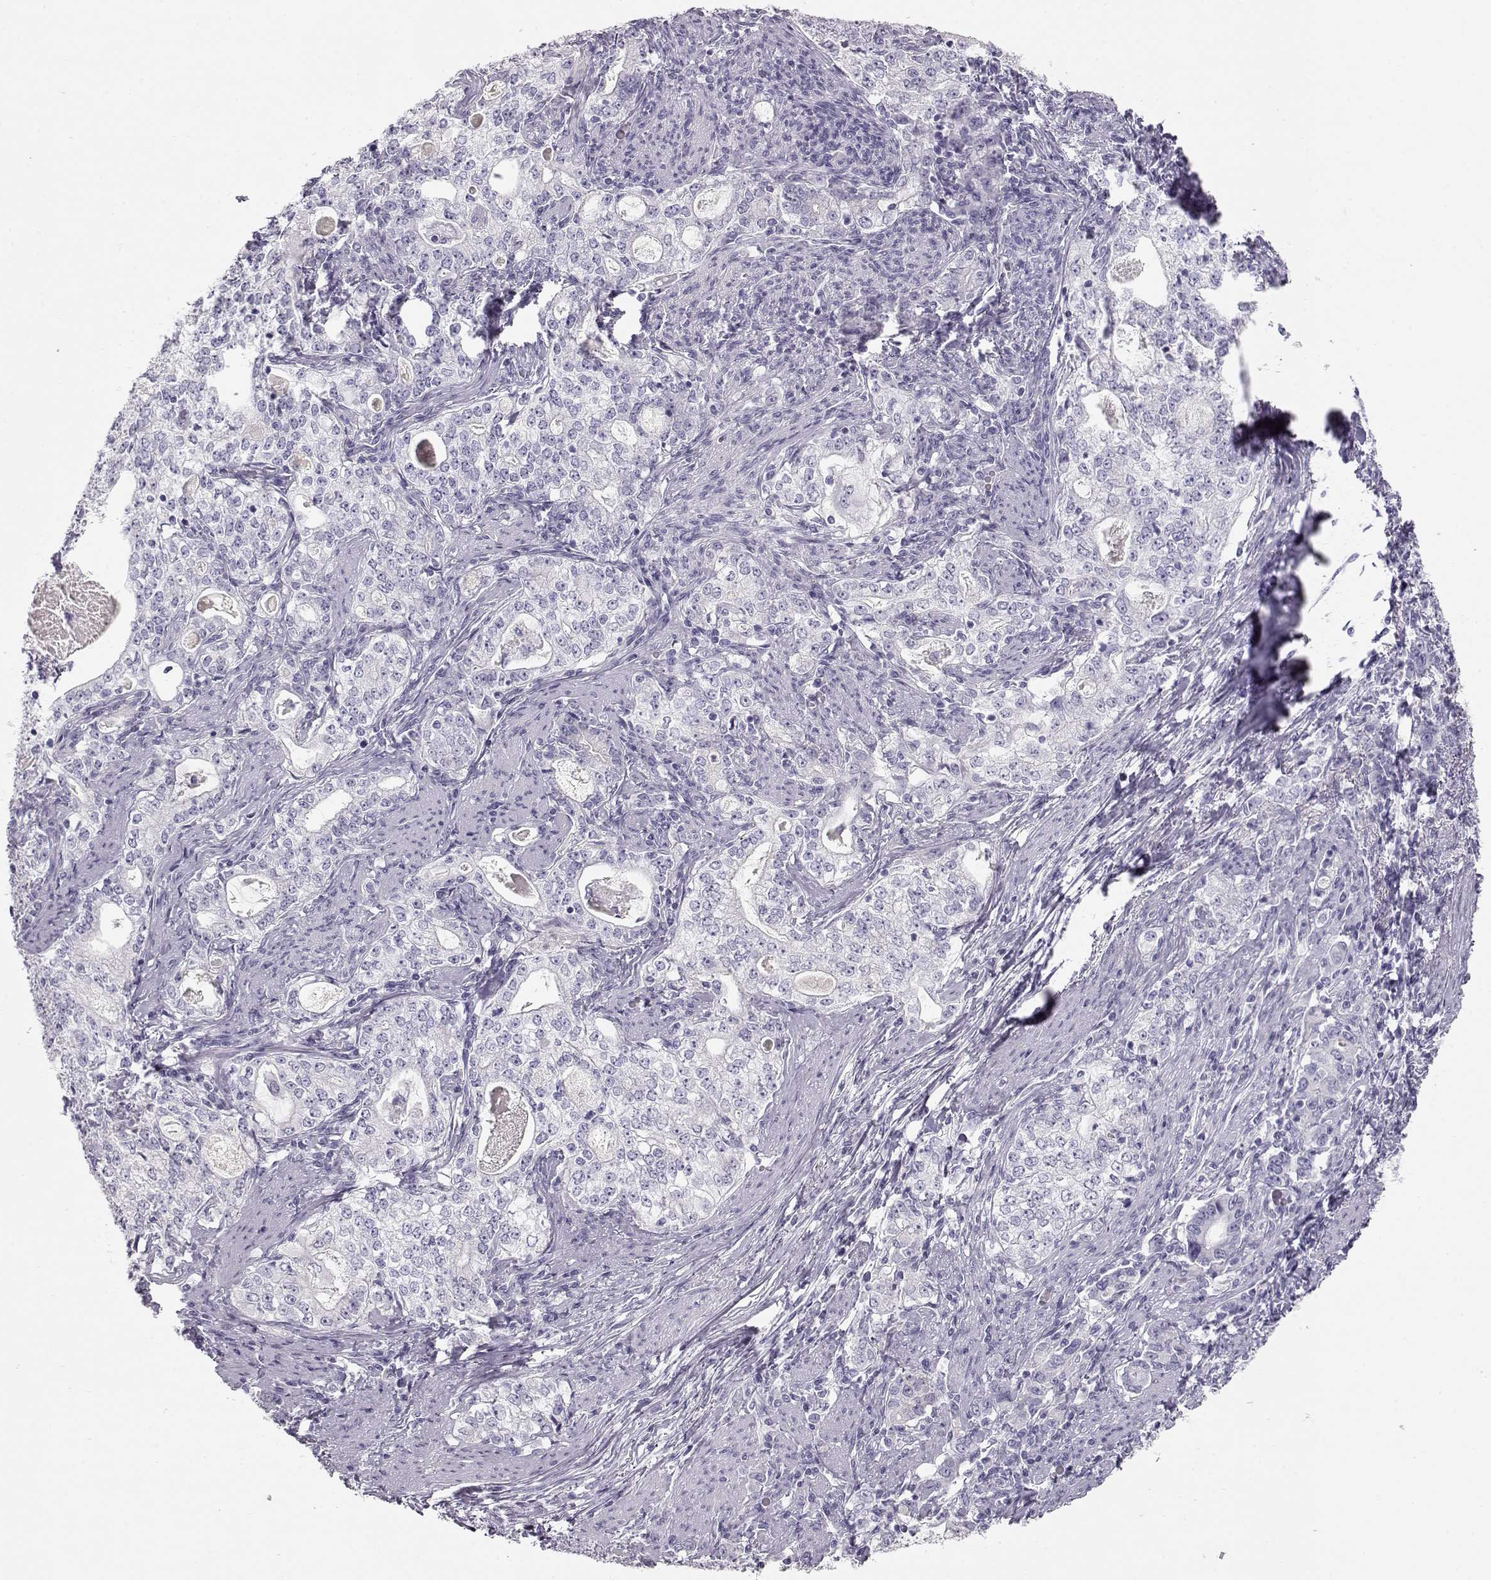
{"staining": {"intensity": "negative", "quantity": "none", "location": "none"}, "tissue": "stomach cancer", "cell_type": "Tumor cells", "image_type": "cancer", "snomed": [{"axis": "morphology", "description": "Adenocarcinoma, NOS"}, {"axis": "topography", "description": "Stomach, lower"}], "caption": "The photomicrograph displays no significant staining in tumor cells of adenocarcinoma (stomach).", "gene": "MIP", "patient": {"sex": "female", "age": 72}}